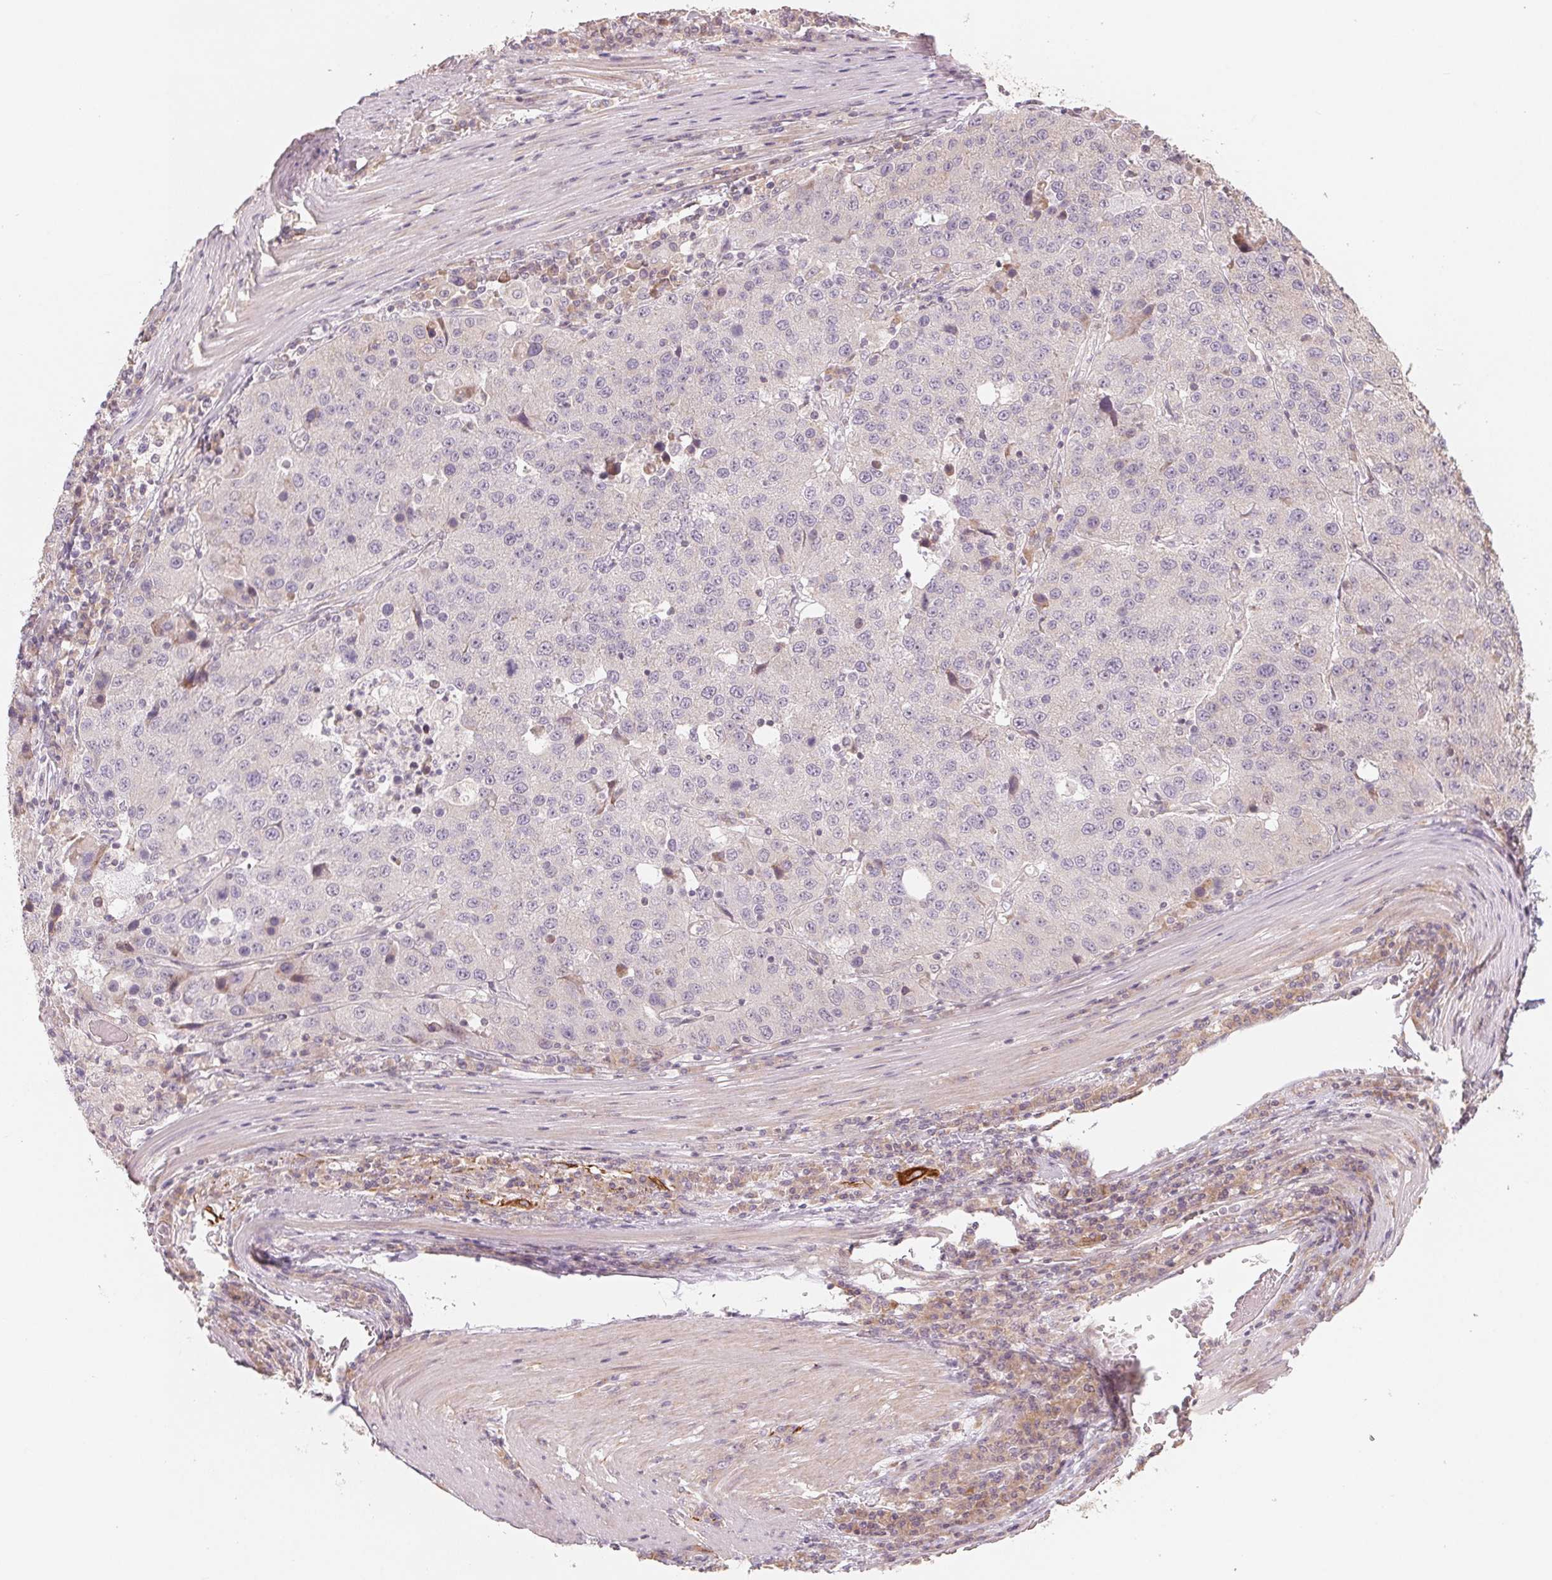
{"staining": {"intensity": "negative", "quantity": "none", "location": "none"}, "tissue": "stomach cancer", "cell_type": "Tumor cells", "image_type": "cancer", "snomed": [{"axis": "morphology", "description": "Adenocarcinoma, NOS"}, {"axis": "topography", "description": "Stomach"}], "caption": "The photomicrograph reveals no significant expression in tumor cells of stomach cancer.", "gene": "DENND2C", "patient": {"sex": "male", "age": 71}}